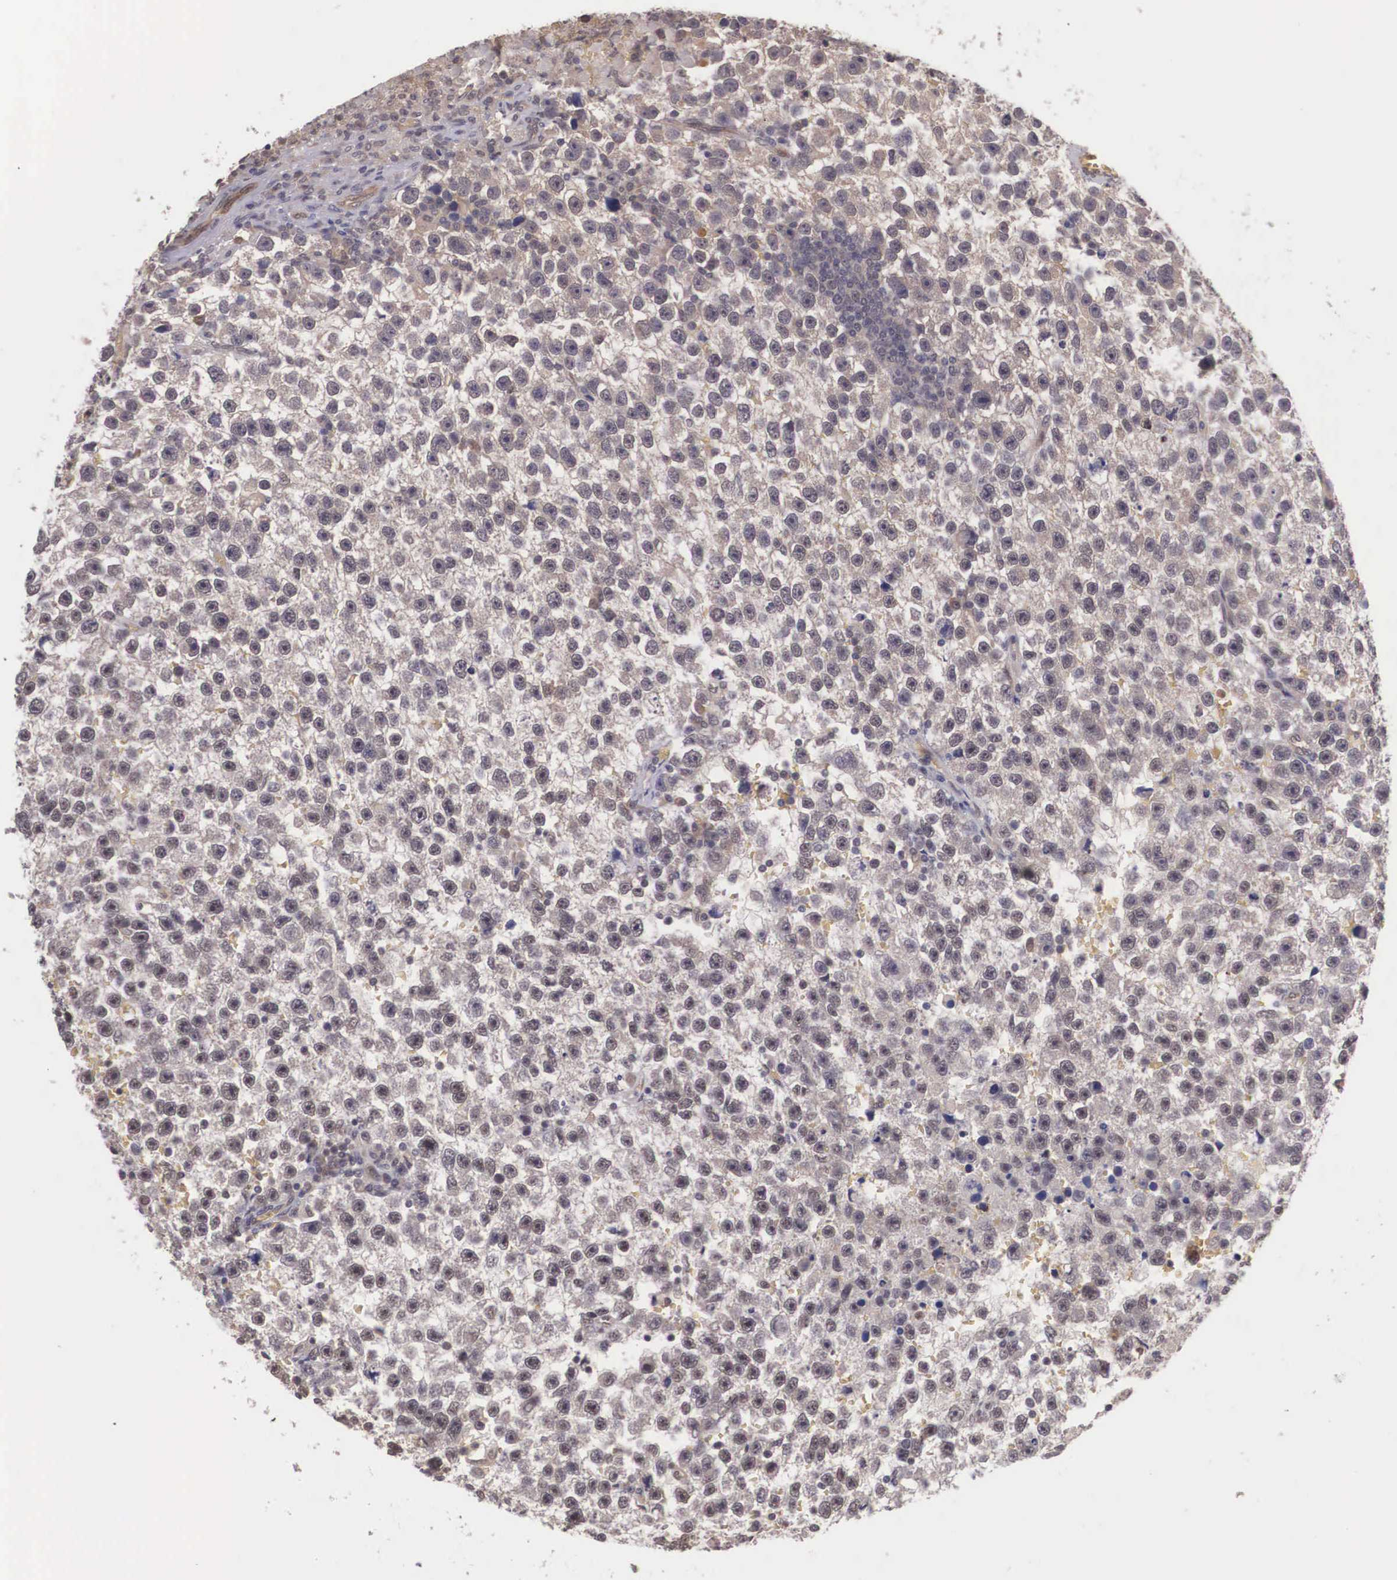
{"staining": {"intensity": "weak", "quantity": ">75%", "location": "cytoplasmic/membranous"}, "tissue": "testis cancer", "cell_type": "Tumor cells", "image_type": "cancer", "snomed": [{"axis": "morphology", "description": "Seminoma, NOS"}, {"axis": "topography", "description": "Testis"}], "caption": "Immunohistochemical staining of human testis cancer displays low levels of weak cytoplasmic/membranous protein expression in approximately >75% of tumor cells.", "gene": "VASH1", "patient": {"sex": "male", "age": 33}}